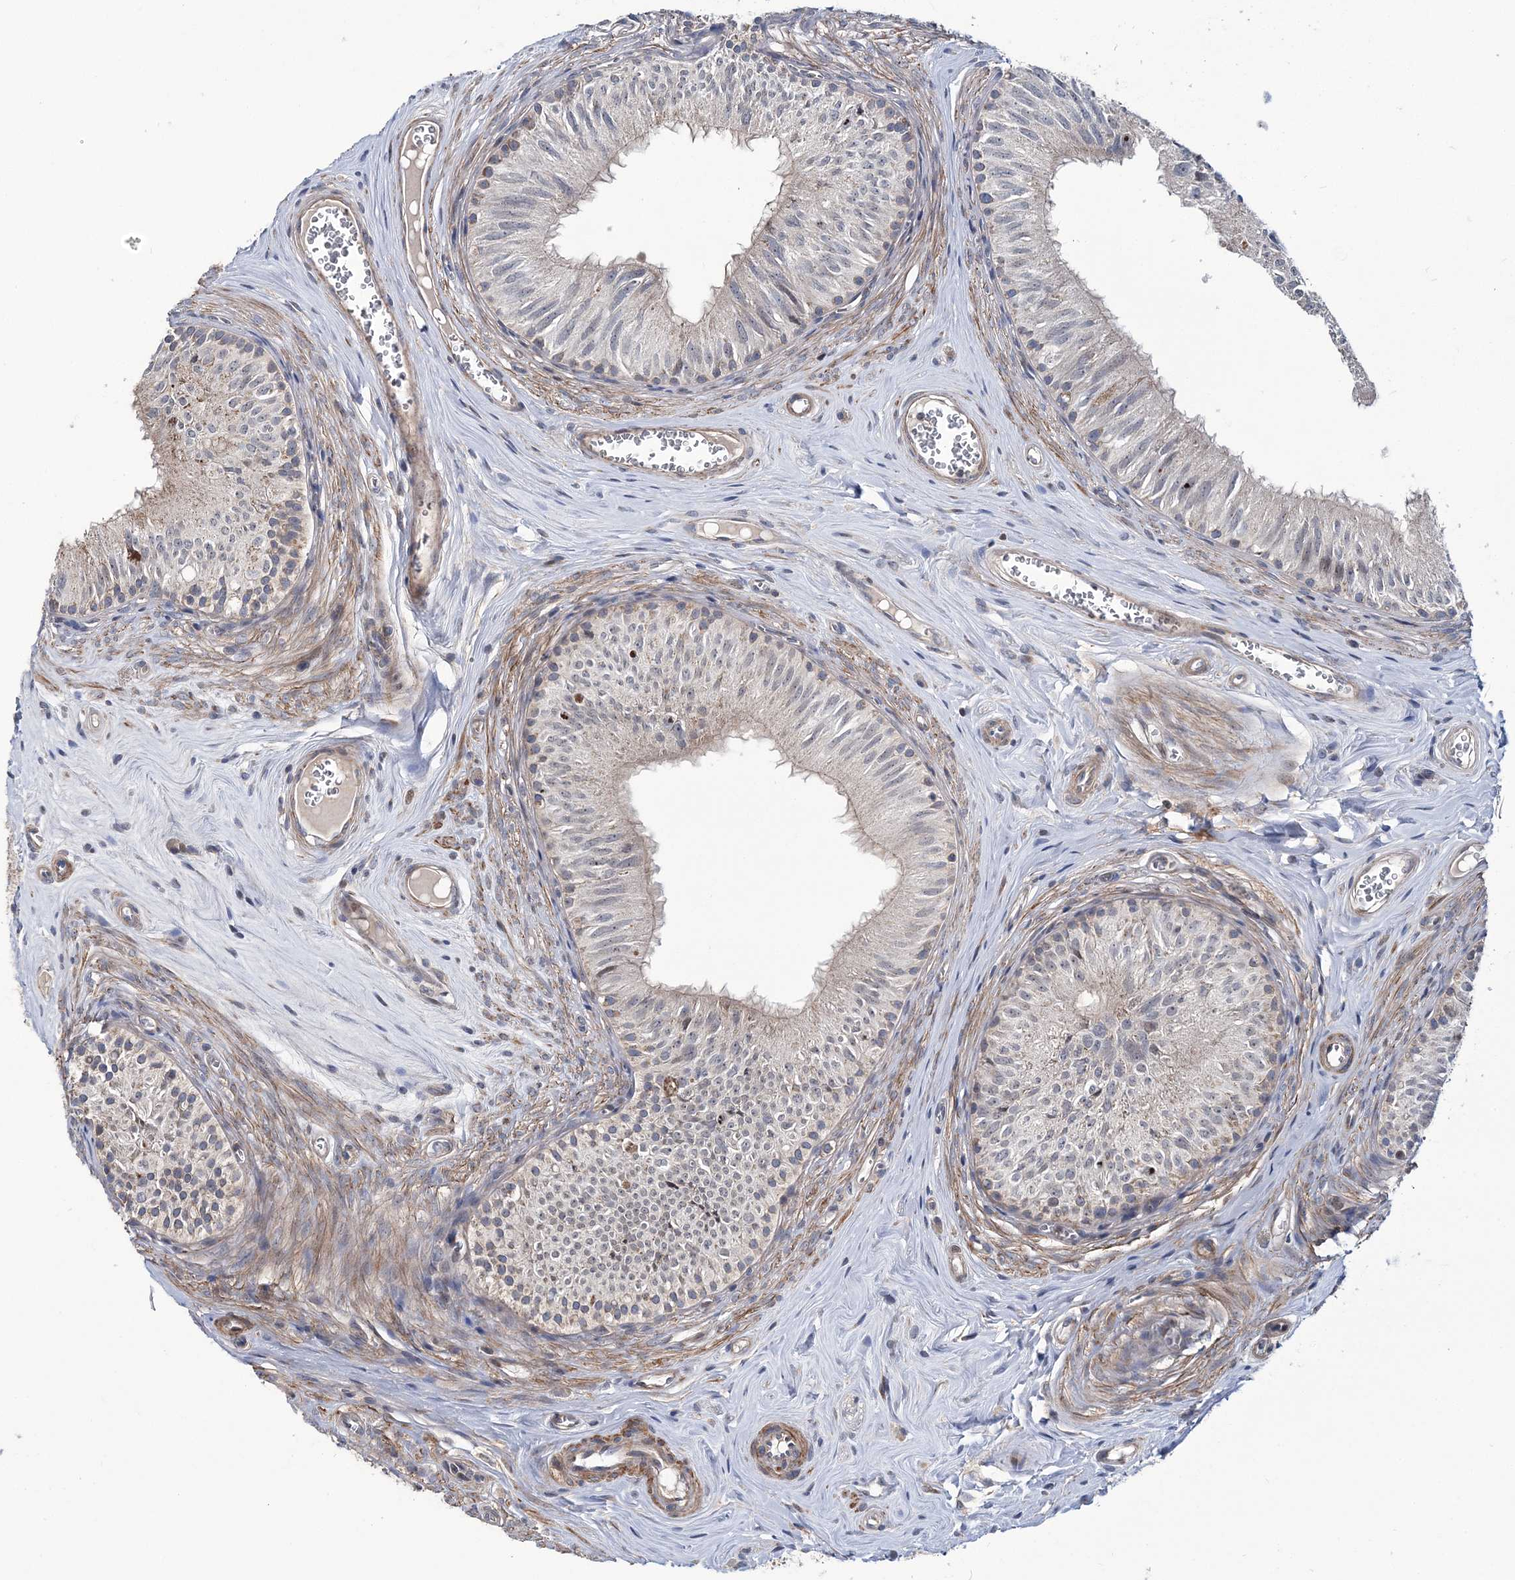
{"staining": {"intensity": "negative", "quantity": "none", "location": "none"}, "tissue": "epididymis", "cell_type": "Glandular cells", "image_type": "normal", "snomed": [{"axis": "morphology", "description": "Normal tissue, NOS"}, {"axis": "topography", "description": "Epididymis"}], "caption": "DAB immunohistochemical staining of benign human epididymis exhibits no significant positivity in glandular cells. (DAB (3,3'-diaminobenzidine) IHC, high magnification).", "gene": "PPP2R2B", "patient": {"sex": "male", "age": 46}}